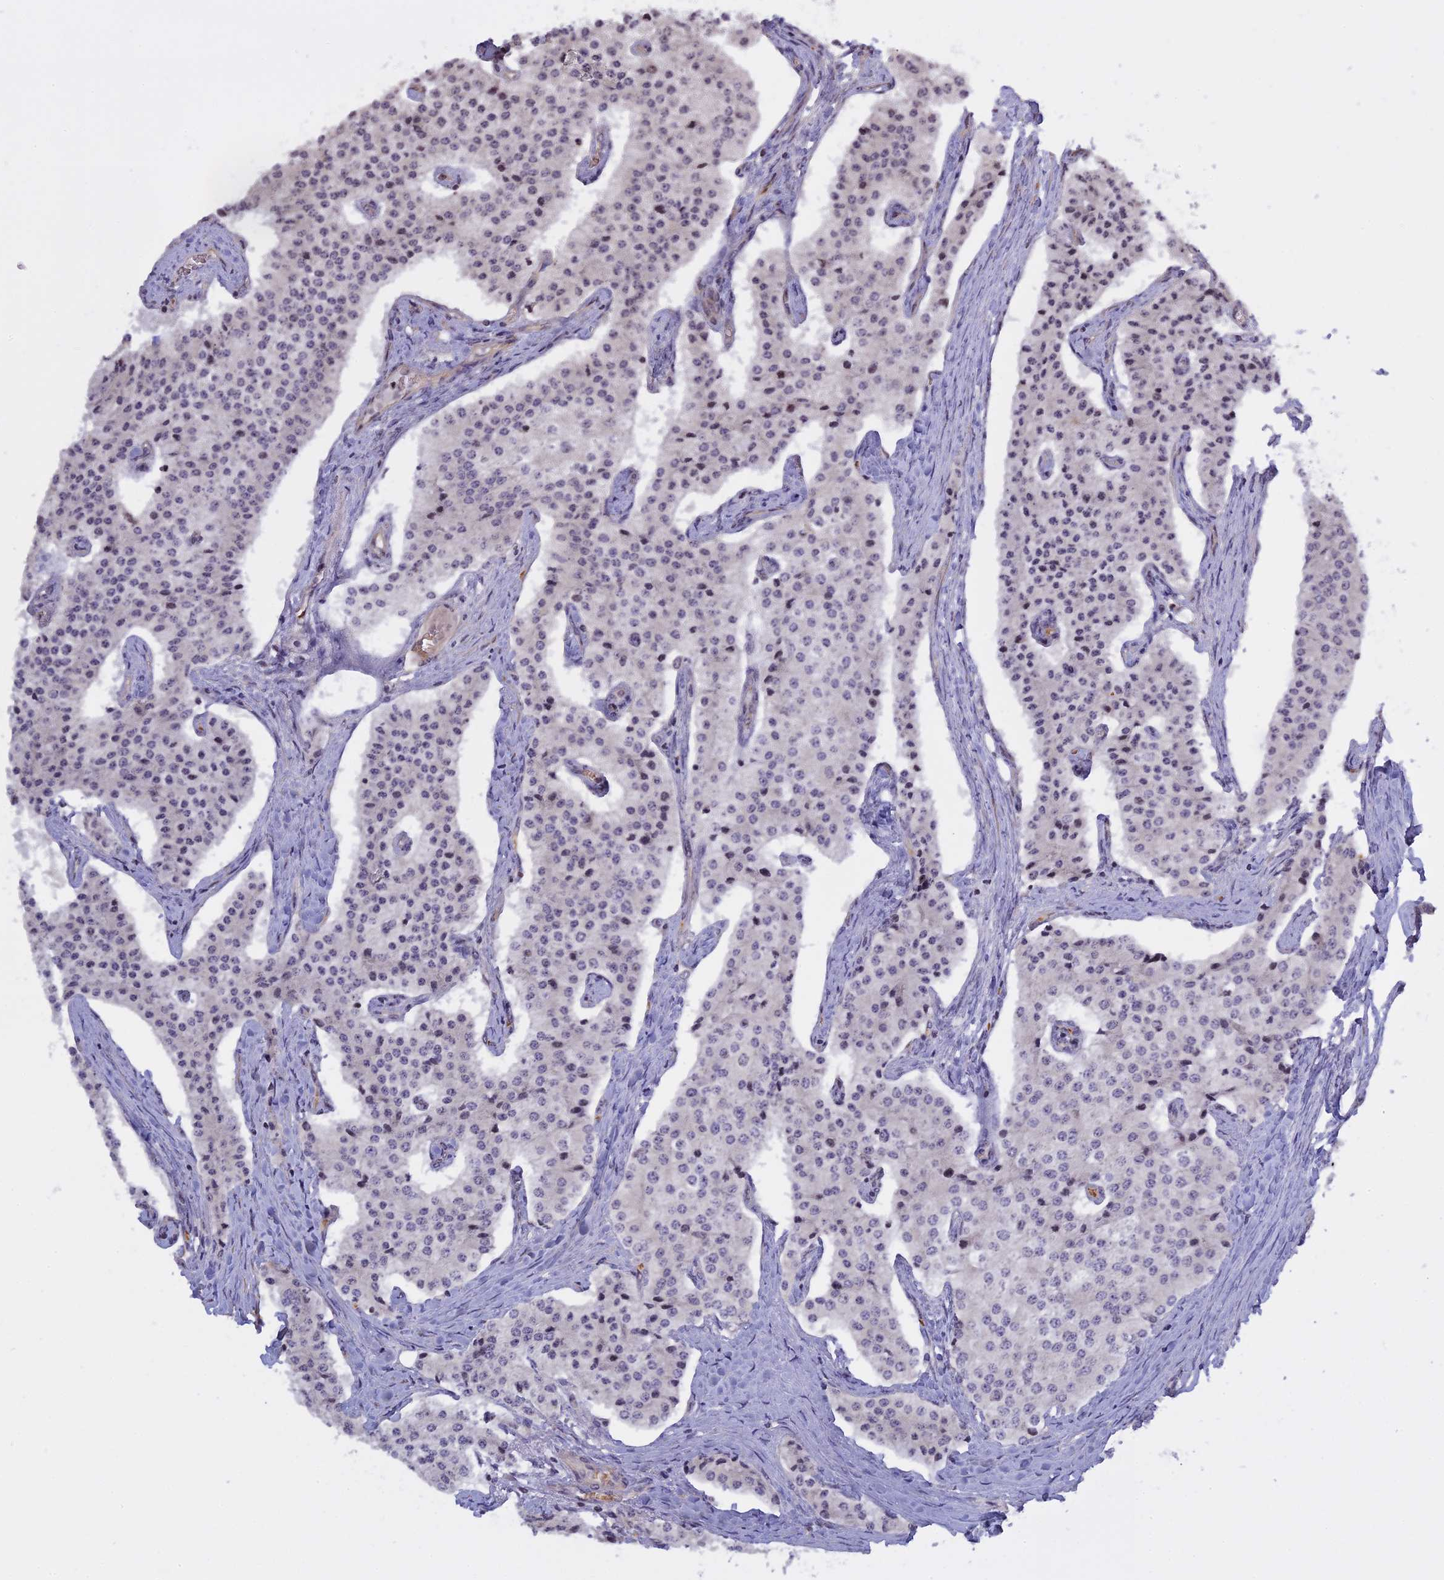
{"staining": {"intensity": "negative", "quantity": "none", "location": "none"}, "tissue": "carcinoid", "cell_type": "Tumor cells", "image_type": "cancer", "snomed": [{"axis": "morphology", "description": "Carcinoid, malignant, NOS"}, {"axis": "topography", "description": "Colon"}], "caption": "Histopathology image shows no protein staining in tumor cells of carcinoid tissue.", "gene": "MGA", "patient": {"sex": "female", "age": 52}}